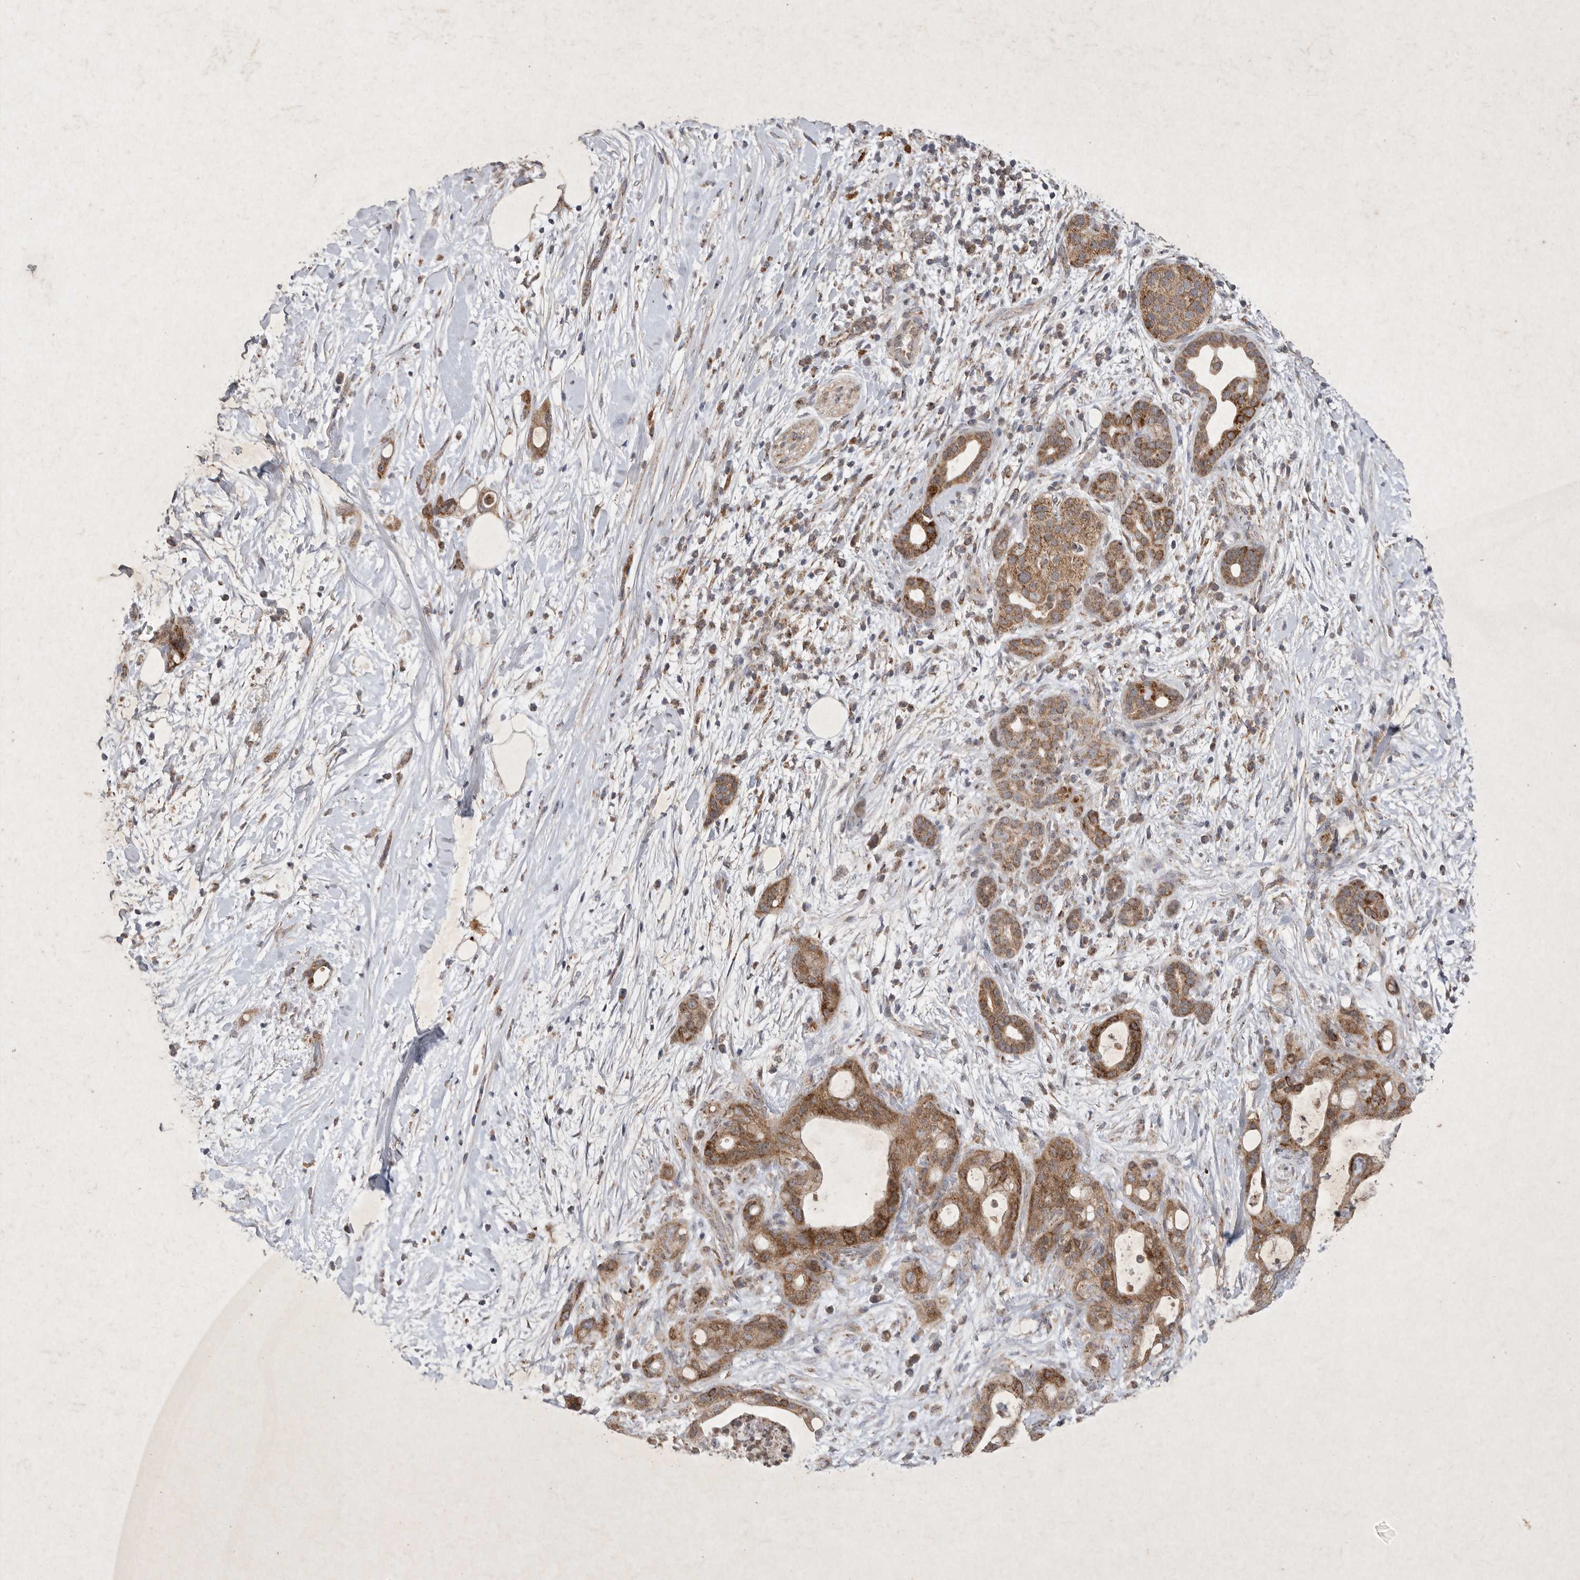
{"staining": {"intensity": "strong", "quantity": ">75%", "location": "cytoplasmic/membranous"}, "tissue": "pancreatic cancer", "cell_type": "Tumor cells", "image_type": "cancer", "snomed": [{"axis": "morphology", "description": "Adenocarcinoma, NOS"}, {"axis": "topography", "description": "Pancreas"}], "caption": "A brown stain labels strong cytoplasmic/membranous positivity of a protein in human pancreatic cancer (adenocarcinoma) tumor cells.", "gene": "DDR1", "patient": {"sex": "male", "age": 58}}